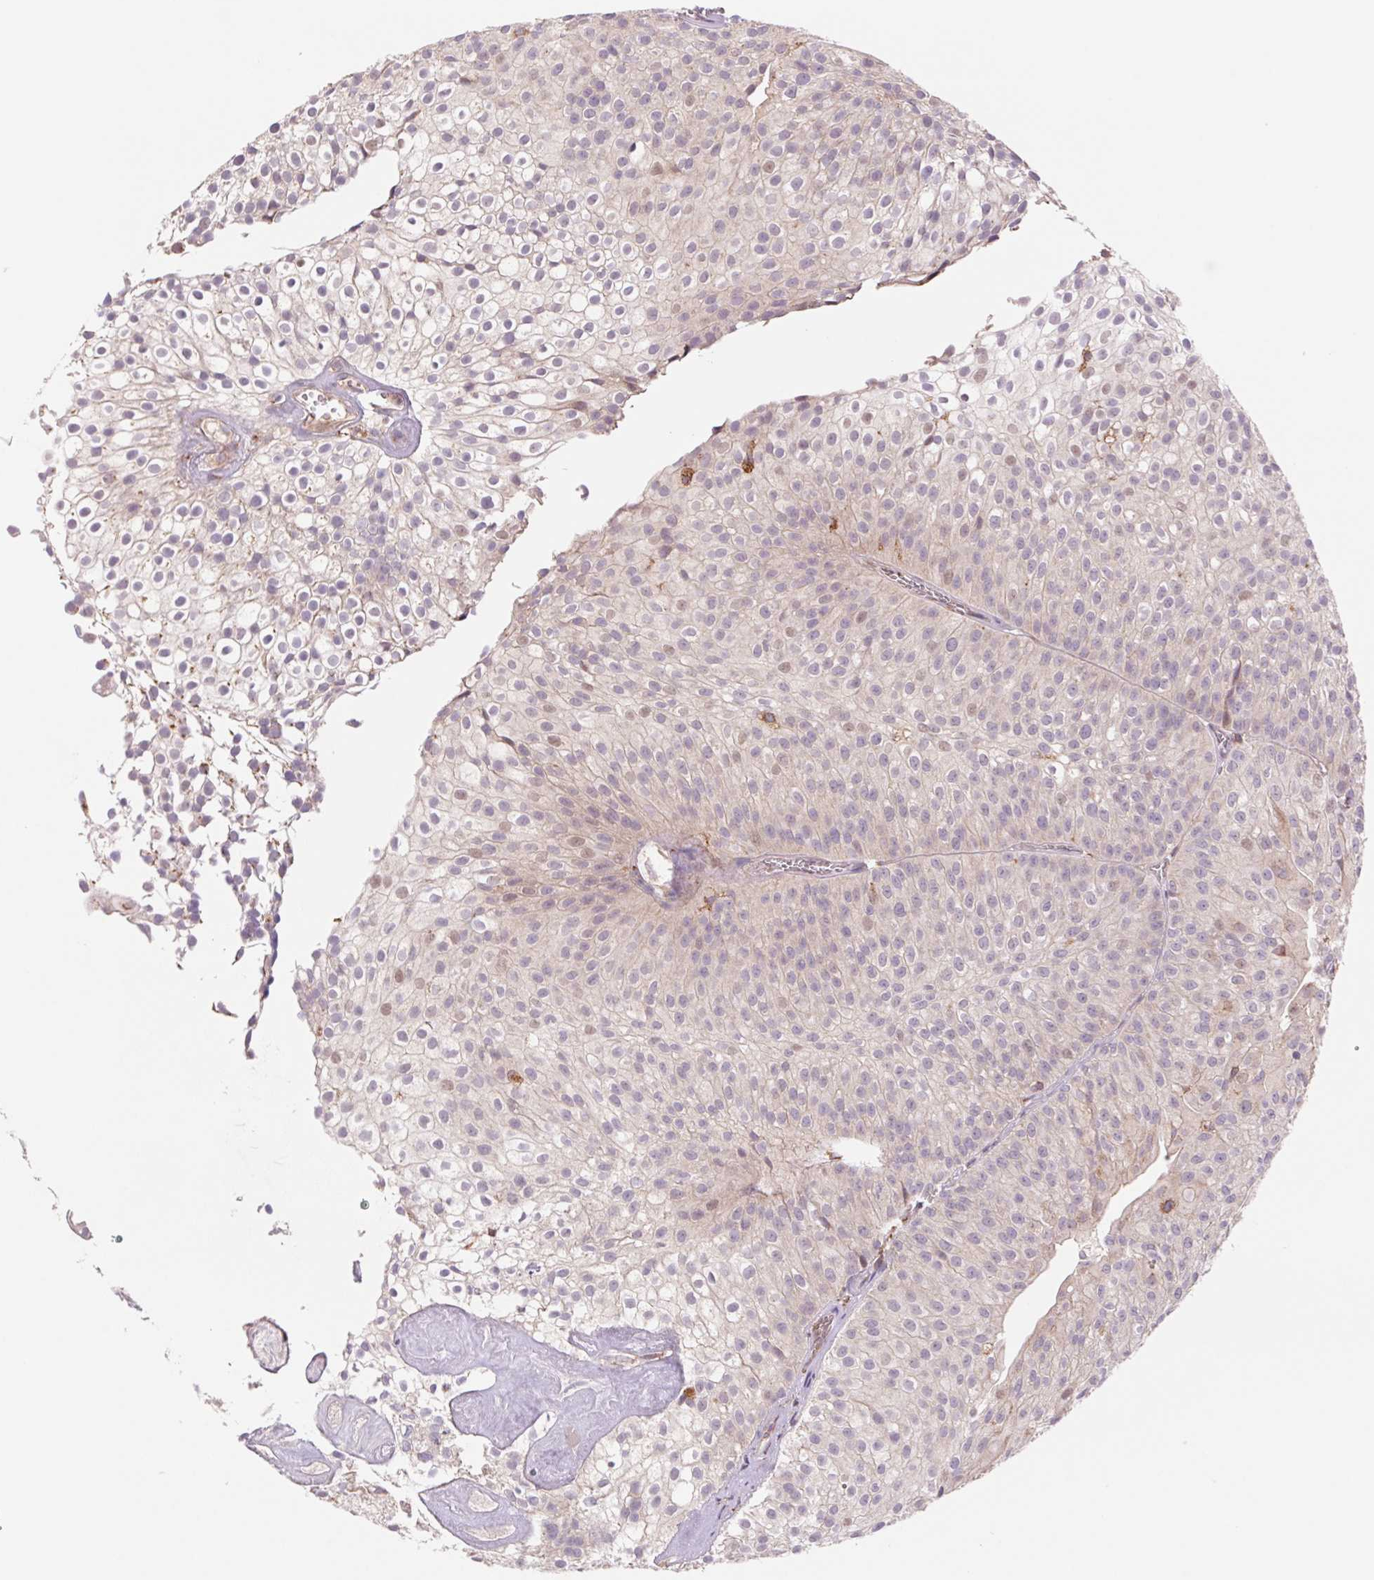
{"staining": {"intensity": "weak", "quantity": "<25%", "location": "cytoplasmic/membranous,nuclear"}, "tissue": "urothelial cancer", "cell_type": "Tumor cells", "image_type": "cancer", "snomed": [{"axis": "morphology", "description": "Urothelial carcinoma, Low grade"}, {"axis": "topography", "description": "Urinary bladder"}], "caption": "Histopathology image shows no significant protein staining in tumor cells of urothelial cancer. (Brightfield microscopy of DAB IHC at high magnification).", "gene": "KLHL20", "patient": {"sex": "male", "age": 70}}